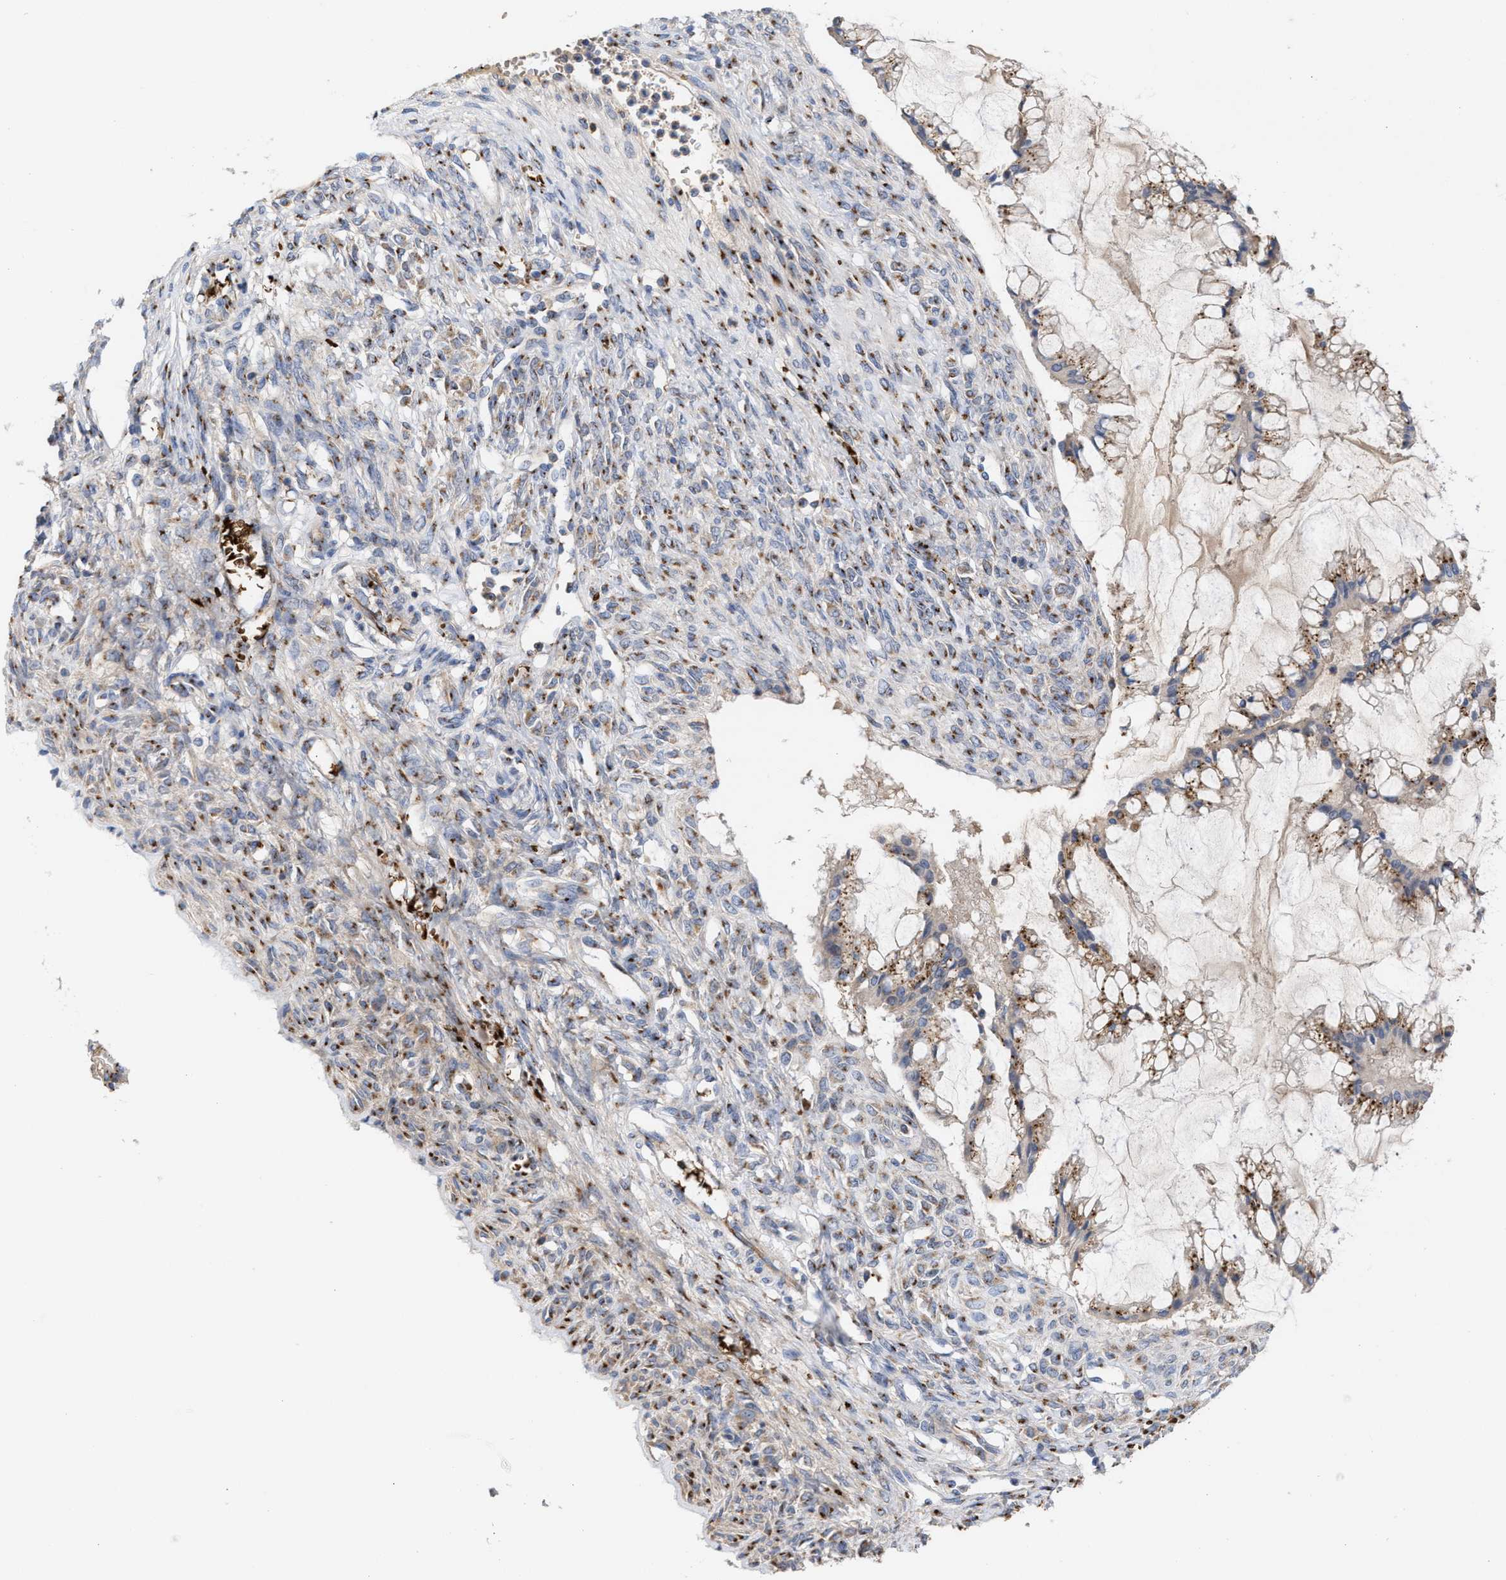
{"staining": {"intensity": "strong", "quantity": ">75%", "location": "cytoplasmic/membranous"}, "tissue": "ovarian cancer", "cell_type": "Tumor cells", "image_type": "cancer", "snomed": [{"axis": "morphology", "description": "Cystadenocarcinoma, mucinous, NOS"}, {"axis": "topography", "description": "Ovary"}], "caption": "Mucinous cystadenocarcinoma (ovarian) stained for a protein exhibits strong cytoplasmic/membranous positivity in tumor cells. (DAB = brown stain, brightfield microscopy at high magnification).", "gene": "CCL2", "patient": {"sex": "female", "age": 73}}